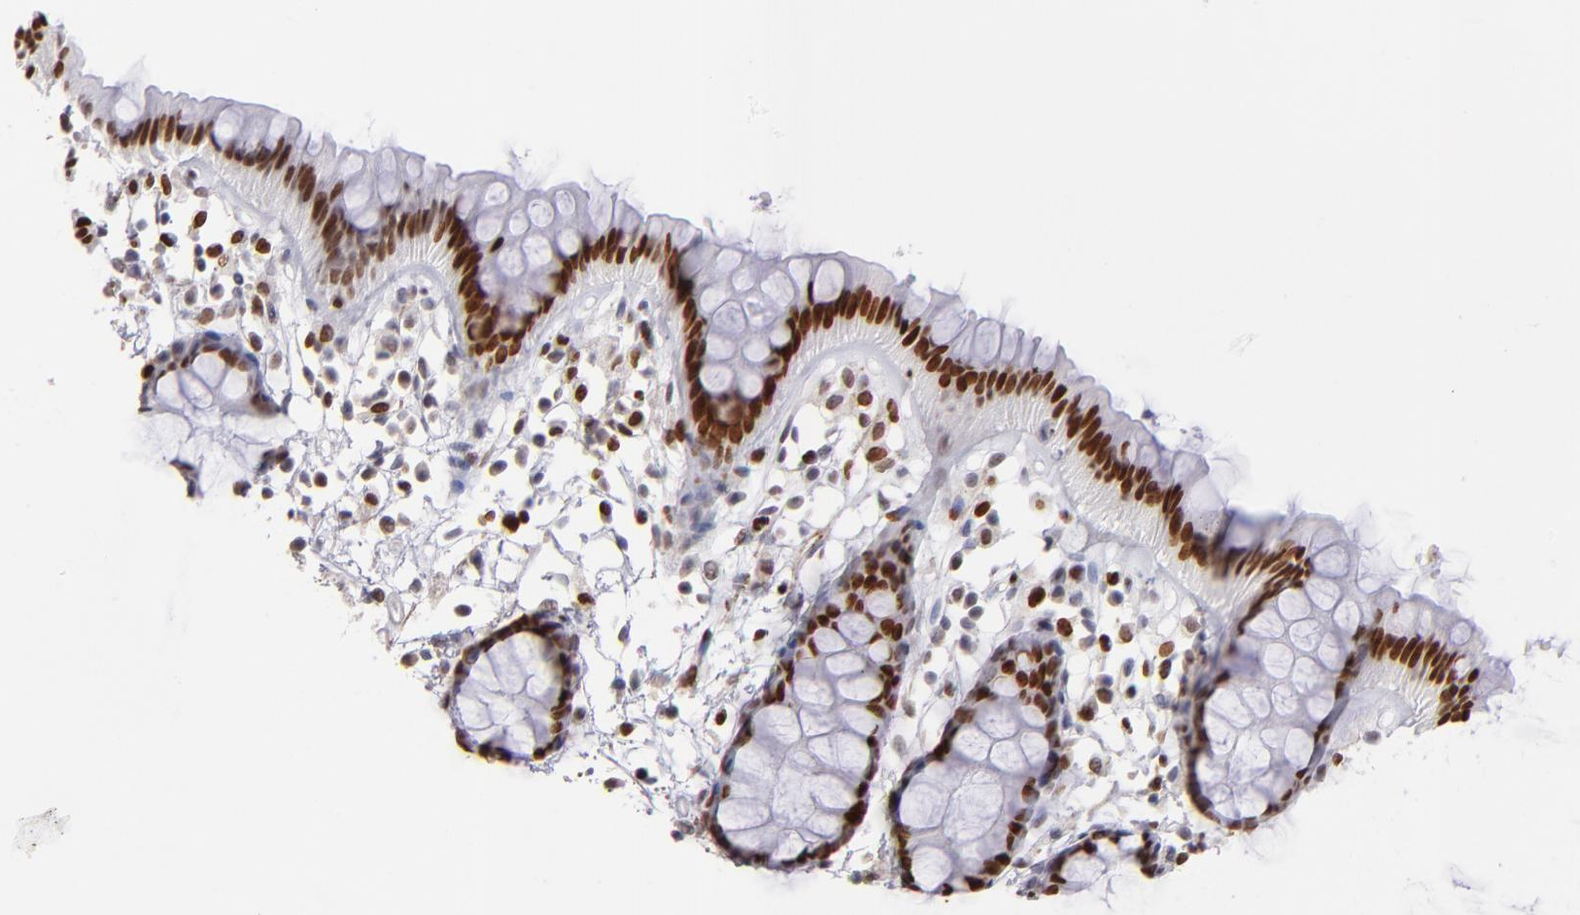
{"staining": {"intensity": "strong", "quantity": ">75%", "location": "nuclear"}, "tissue": "rectum", "cell_type": "Glandular cells", "image_type": "normal", "snomed": [{"axis": "morphology", "description": "Normal tissue, NOS"}, {"axis": "topography", "description": "Rectum"}], "caption": "An immunohistochemistry histopathology image of normal tissue is shown. Protein staining in brown labels strong nuclear positivity in rectum within glandular cells.", "gene": "POLA1", "patient": {"sex": "female", "age": 66}}